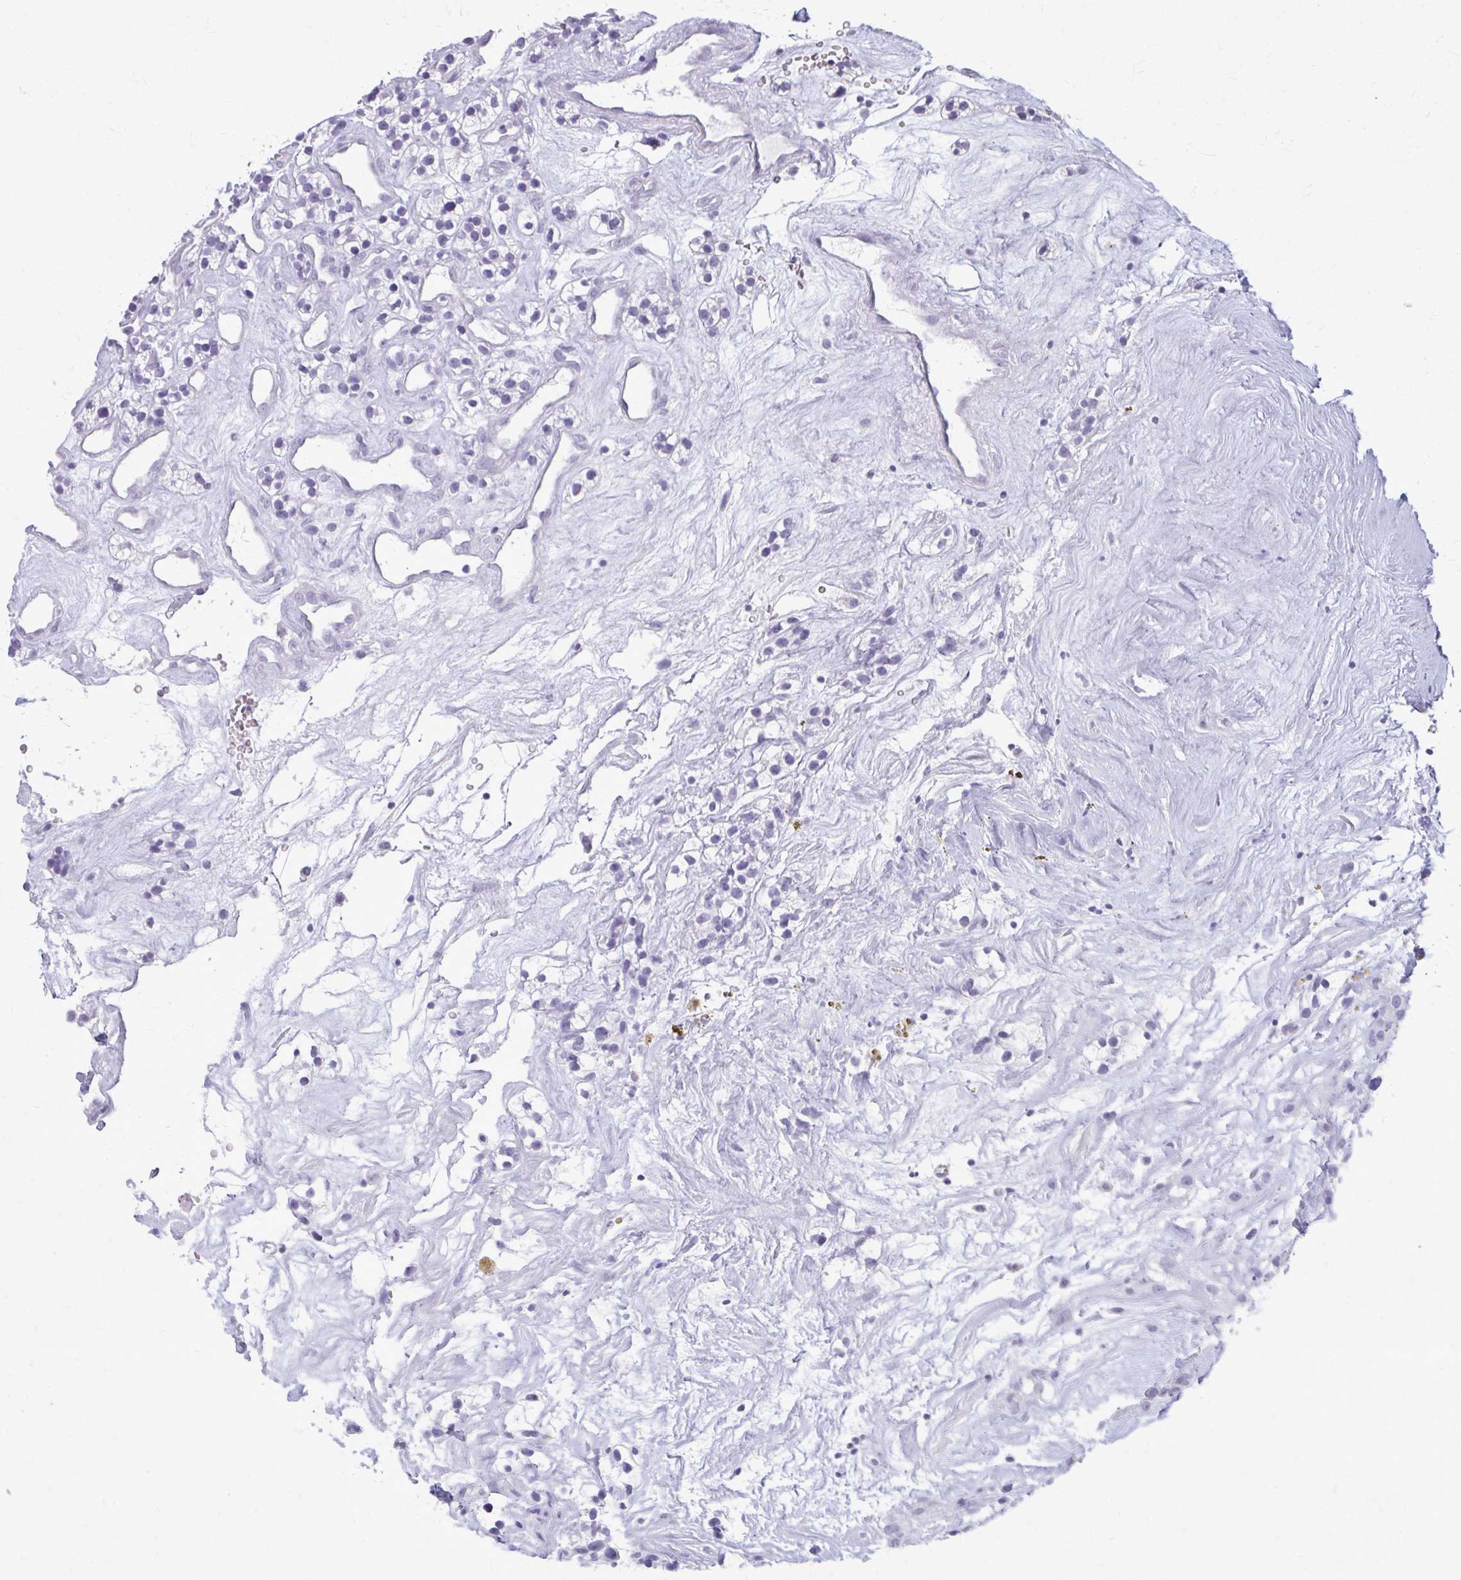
{"staining": {"intensity": "negative", "quantity": "none", "location": "none"}, "tissue": "renal cancer", "cell_type": "Tumor cells", "image_type": "cancer", "snomed": [{"axis": "morphology", "description": "Adenocarcinoma, NOS"}, {"axis": "topography", "description": "Kidney"}], "caption": "Immunohistochemistry photomicrograph of renal cancer stained for a protein (brown), which demonstrates no expression in tumor cells.", "gene": "KRT5", "patient": {"sex": "female", "age": 57}}